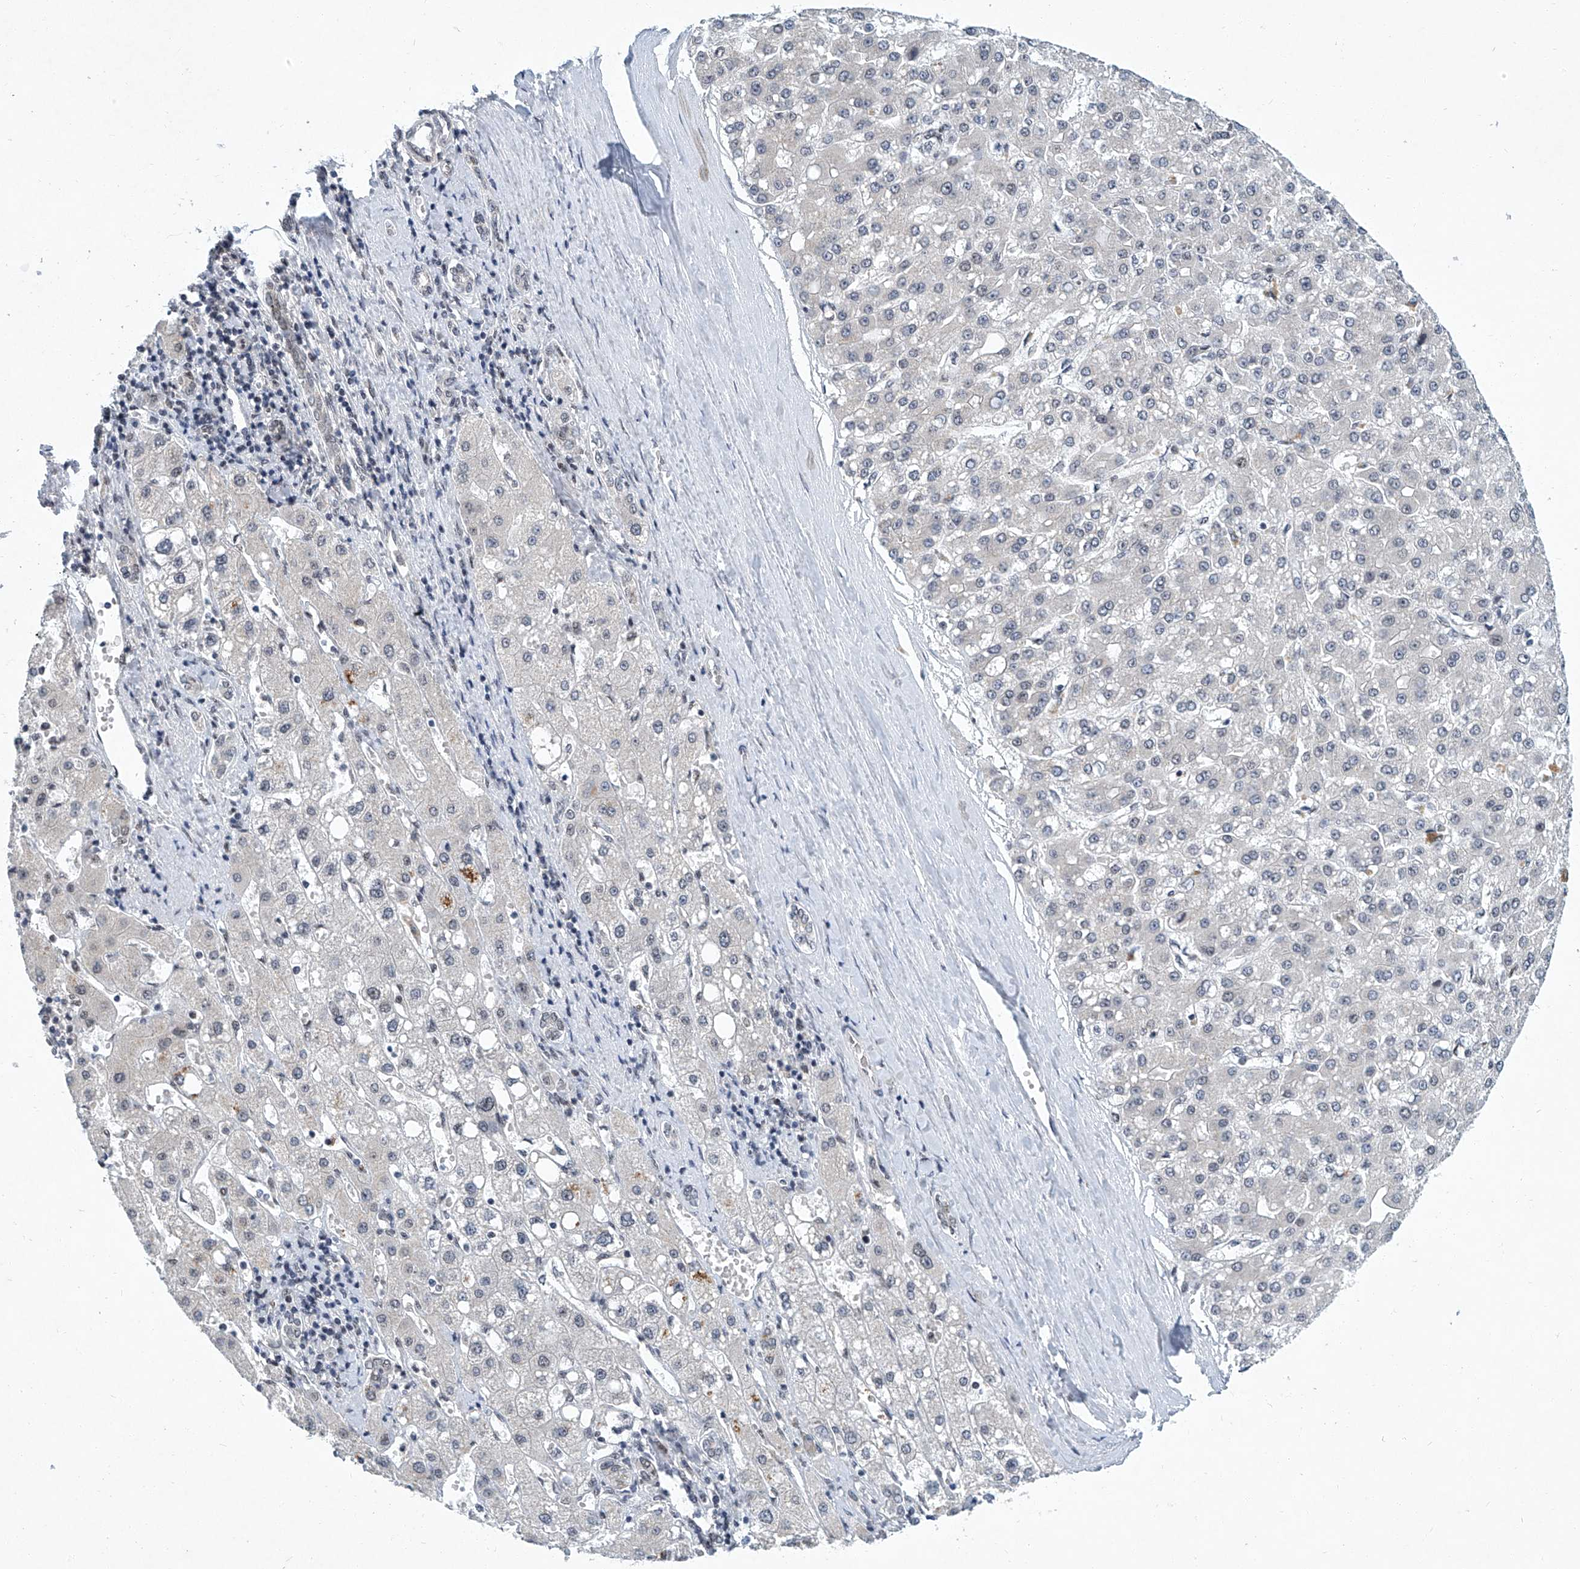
{"staining": {"intensity": "negative", "quantity": "none", "location": "none"}, "tissue": "liver cancer", "cell_type": "Tumor cells", "image_type": "cancer", "snomed": [{"axis": "morphology", "description": "Carcinoma, Hepatocellular, NOS"}, {"axis": "topography", "description": "Liver"}], "caption": "DAB (3,3'-diaminobenzidine) immunohistochemical staining of liver cancer demonstrates no significant staining in tumor cells.", "gene": "TFDP1", "patient": {"sex": "male", "age": 67}}